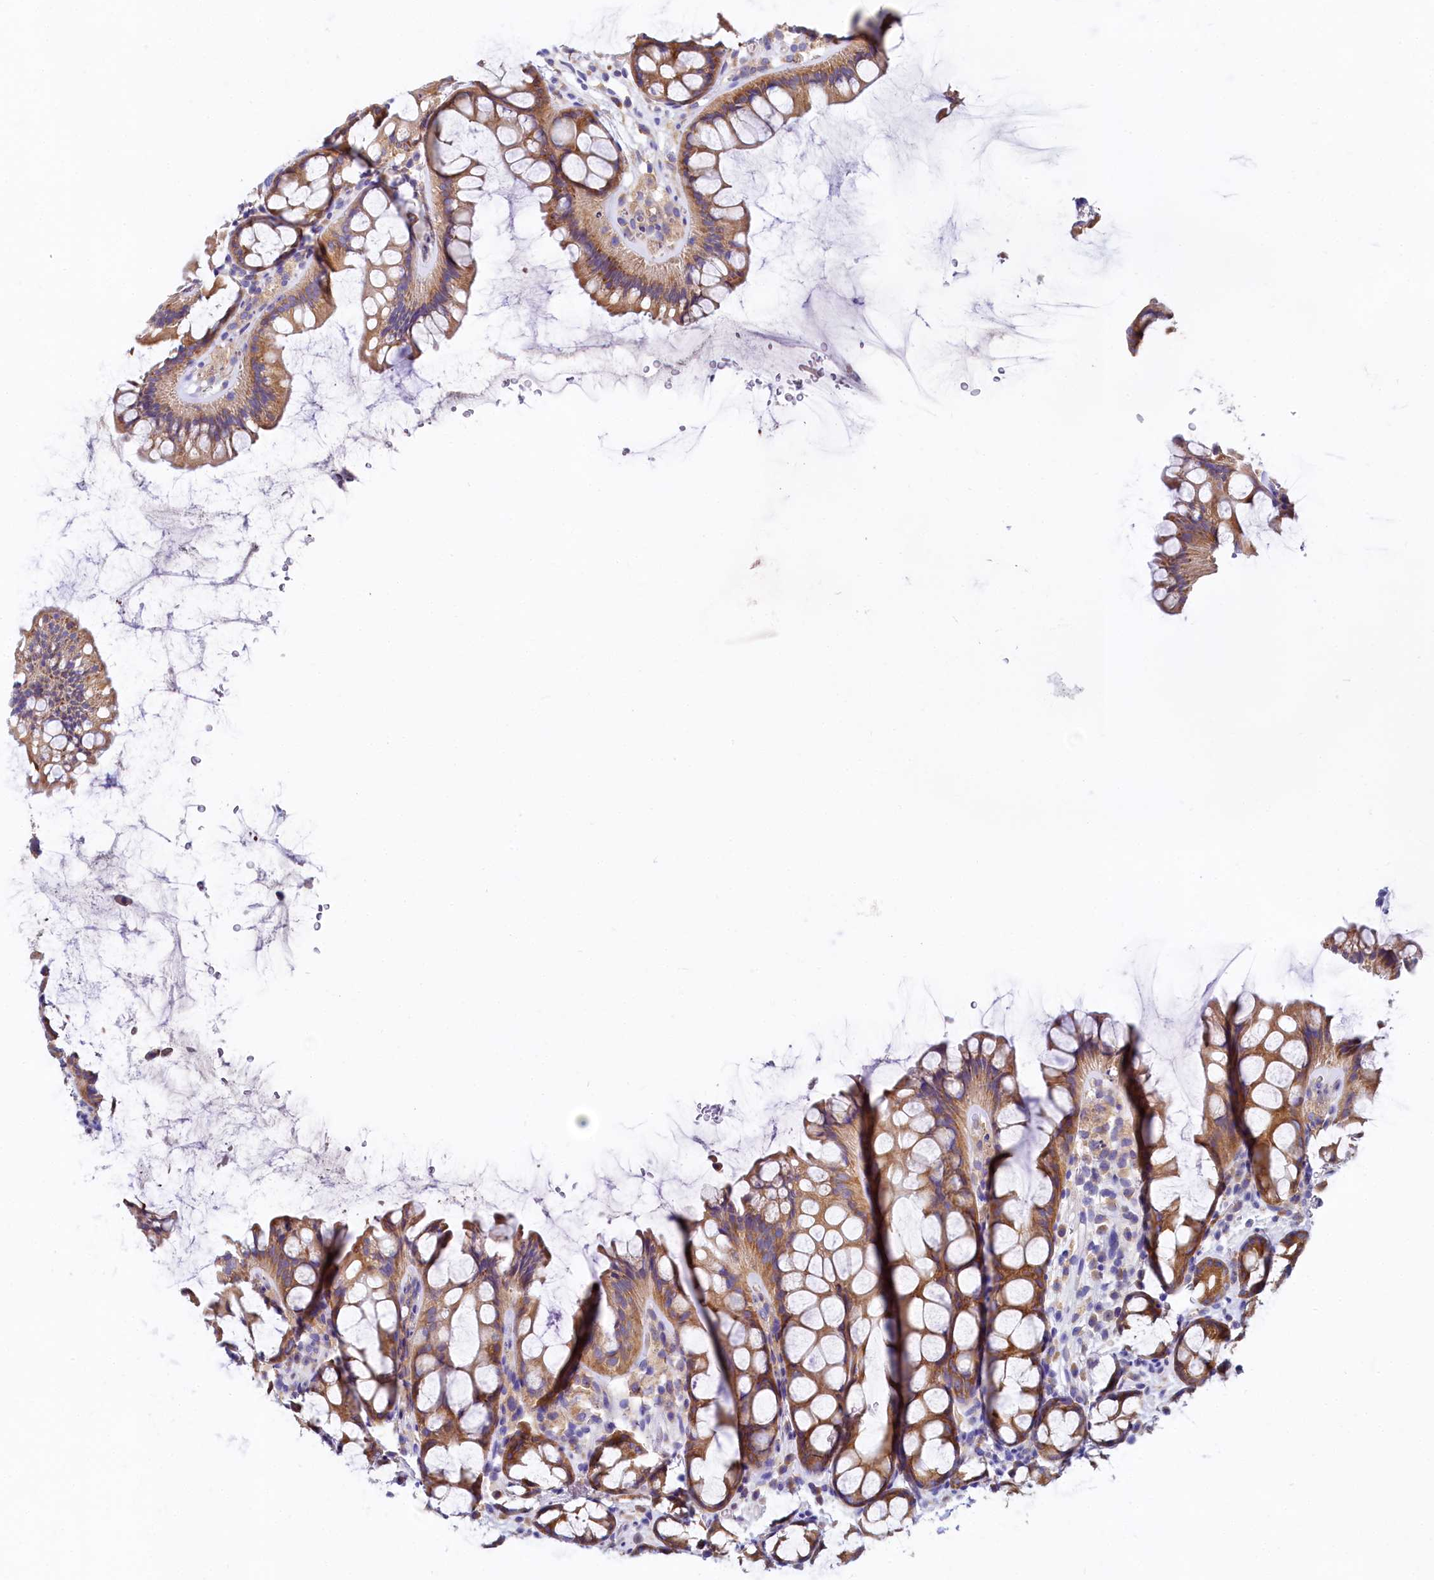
{"staining": {"intensity": "weak", "quantity": "25%-75%", "location": "cytoplasmic/membranous"}, "tissue": "colon", "cell_type": "Endothelial cells", "image_type": "normal", "snomed": [{"axis": "morphology", "description": "Normal tissue, NOS"}, {"axis": "topography", "description": "Colon"}], "caption": "This is a photomicrograph of immunohistochemistry (IHC) staining of benign colon, which shows weak staining in the cytoplasmic/membranous of endothelial cells.", "gene": "QARS1", "patient": {"sex": "female", "age": 82}}